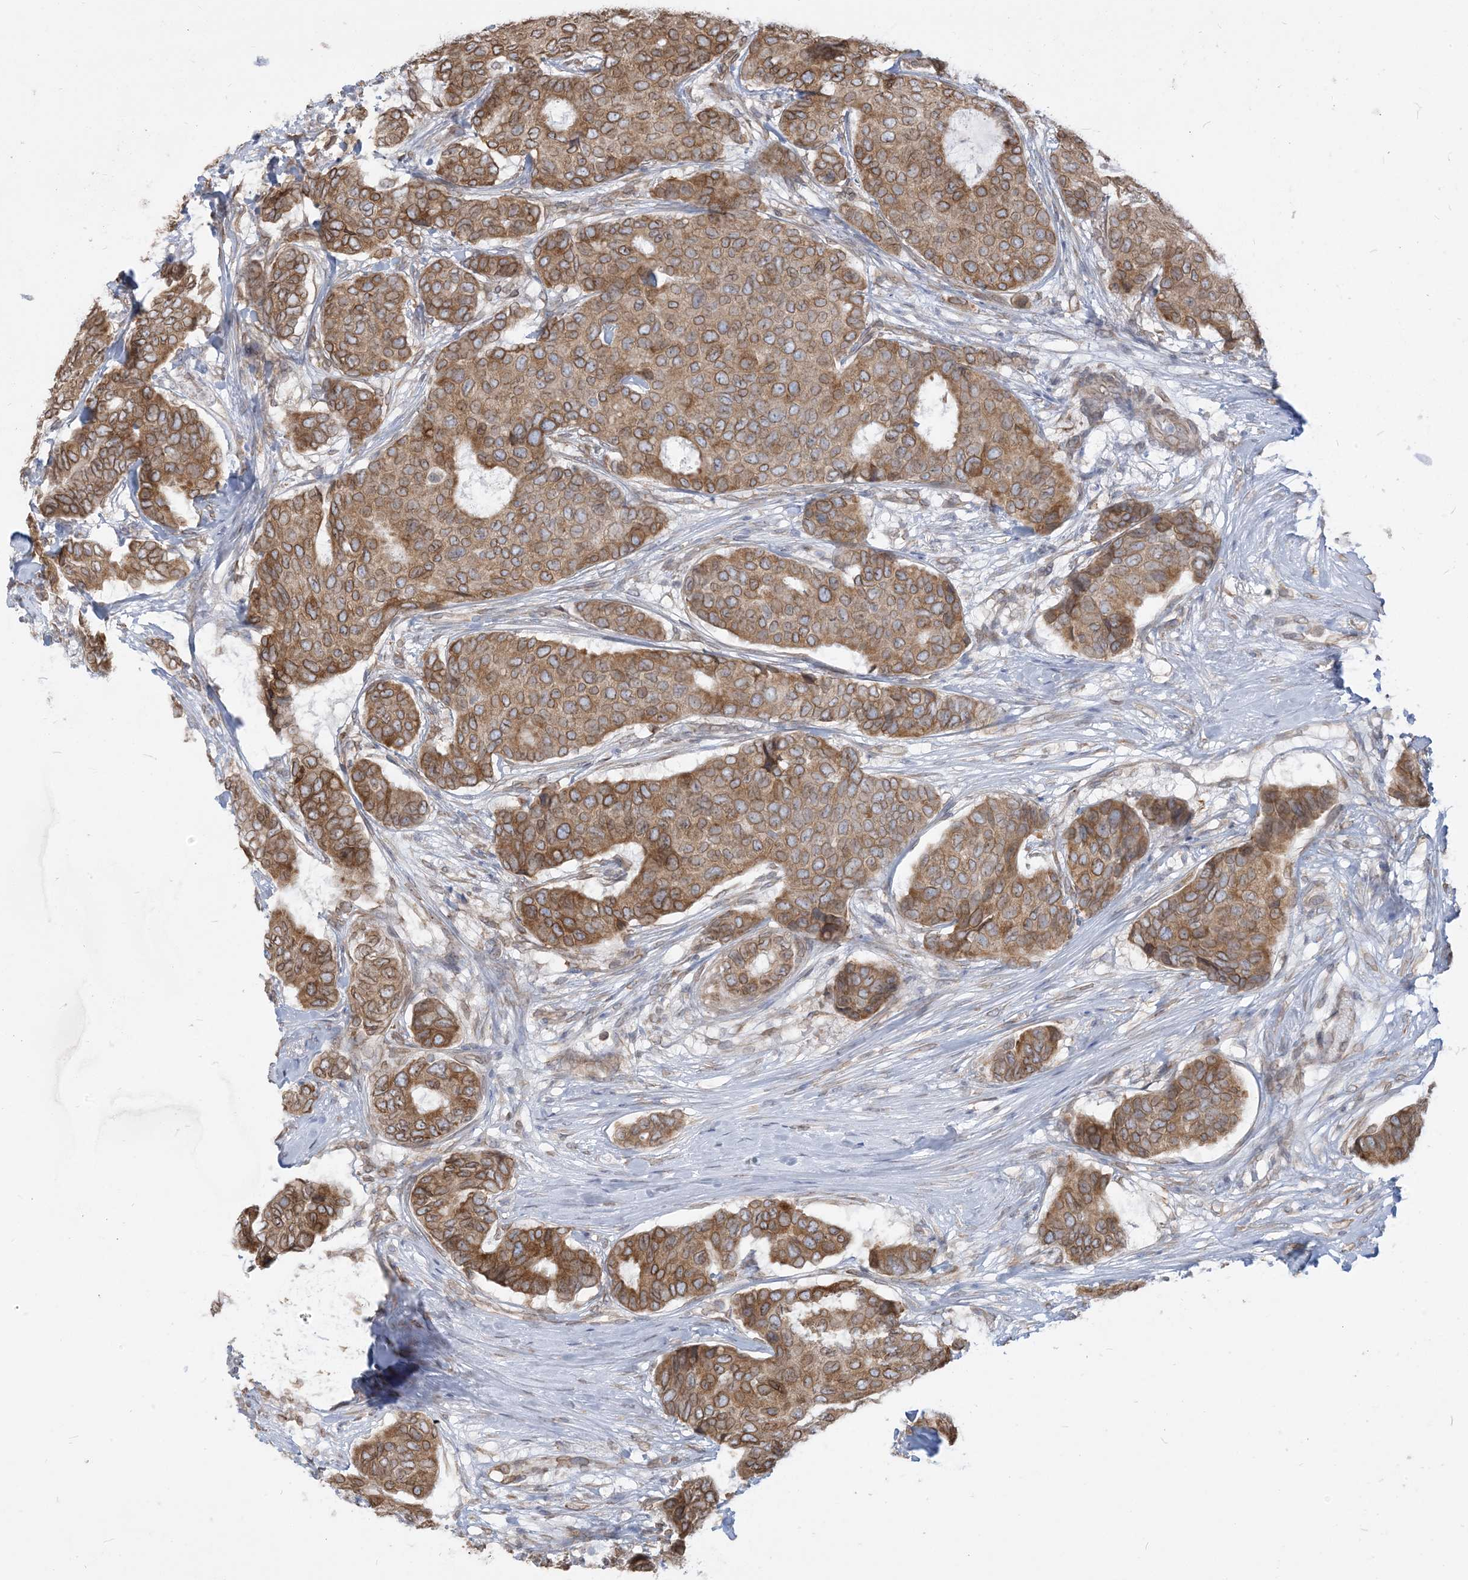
{"staining": {"intensity": "moderate", "quantity": ">75%", "location": "cytoplasmic/membranous,nuclear"}, "tissue": "breast cancer", "cell_type": "Tumor cells", "image_type": "cancer", "snomed": [{"axis": "morphology", "description": "Duct carcinoma"}, {"axis": "topography", "description": "Breast"}], "caption": "A histopathology image of breast cancer (infiltrating ductal carcinoma) stained for a protein demonstrates moderate cytoplasmic/membranous and nuclear brown staining in tumor cells. (brown staining indicates protein expression, while blue staining denotes nuclei).", "gene": "WWP1", "patient": {"sex": "female", "age": 75}}